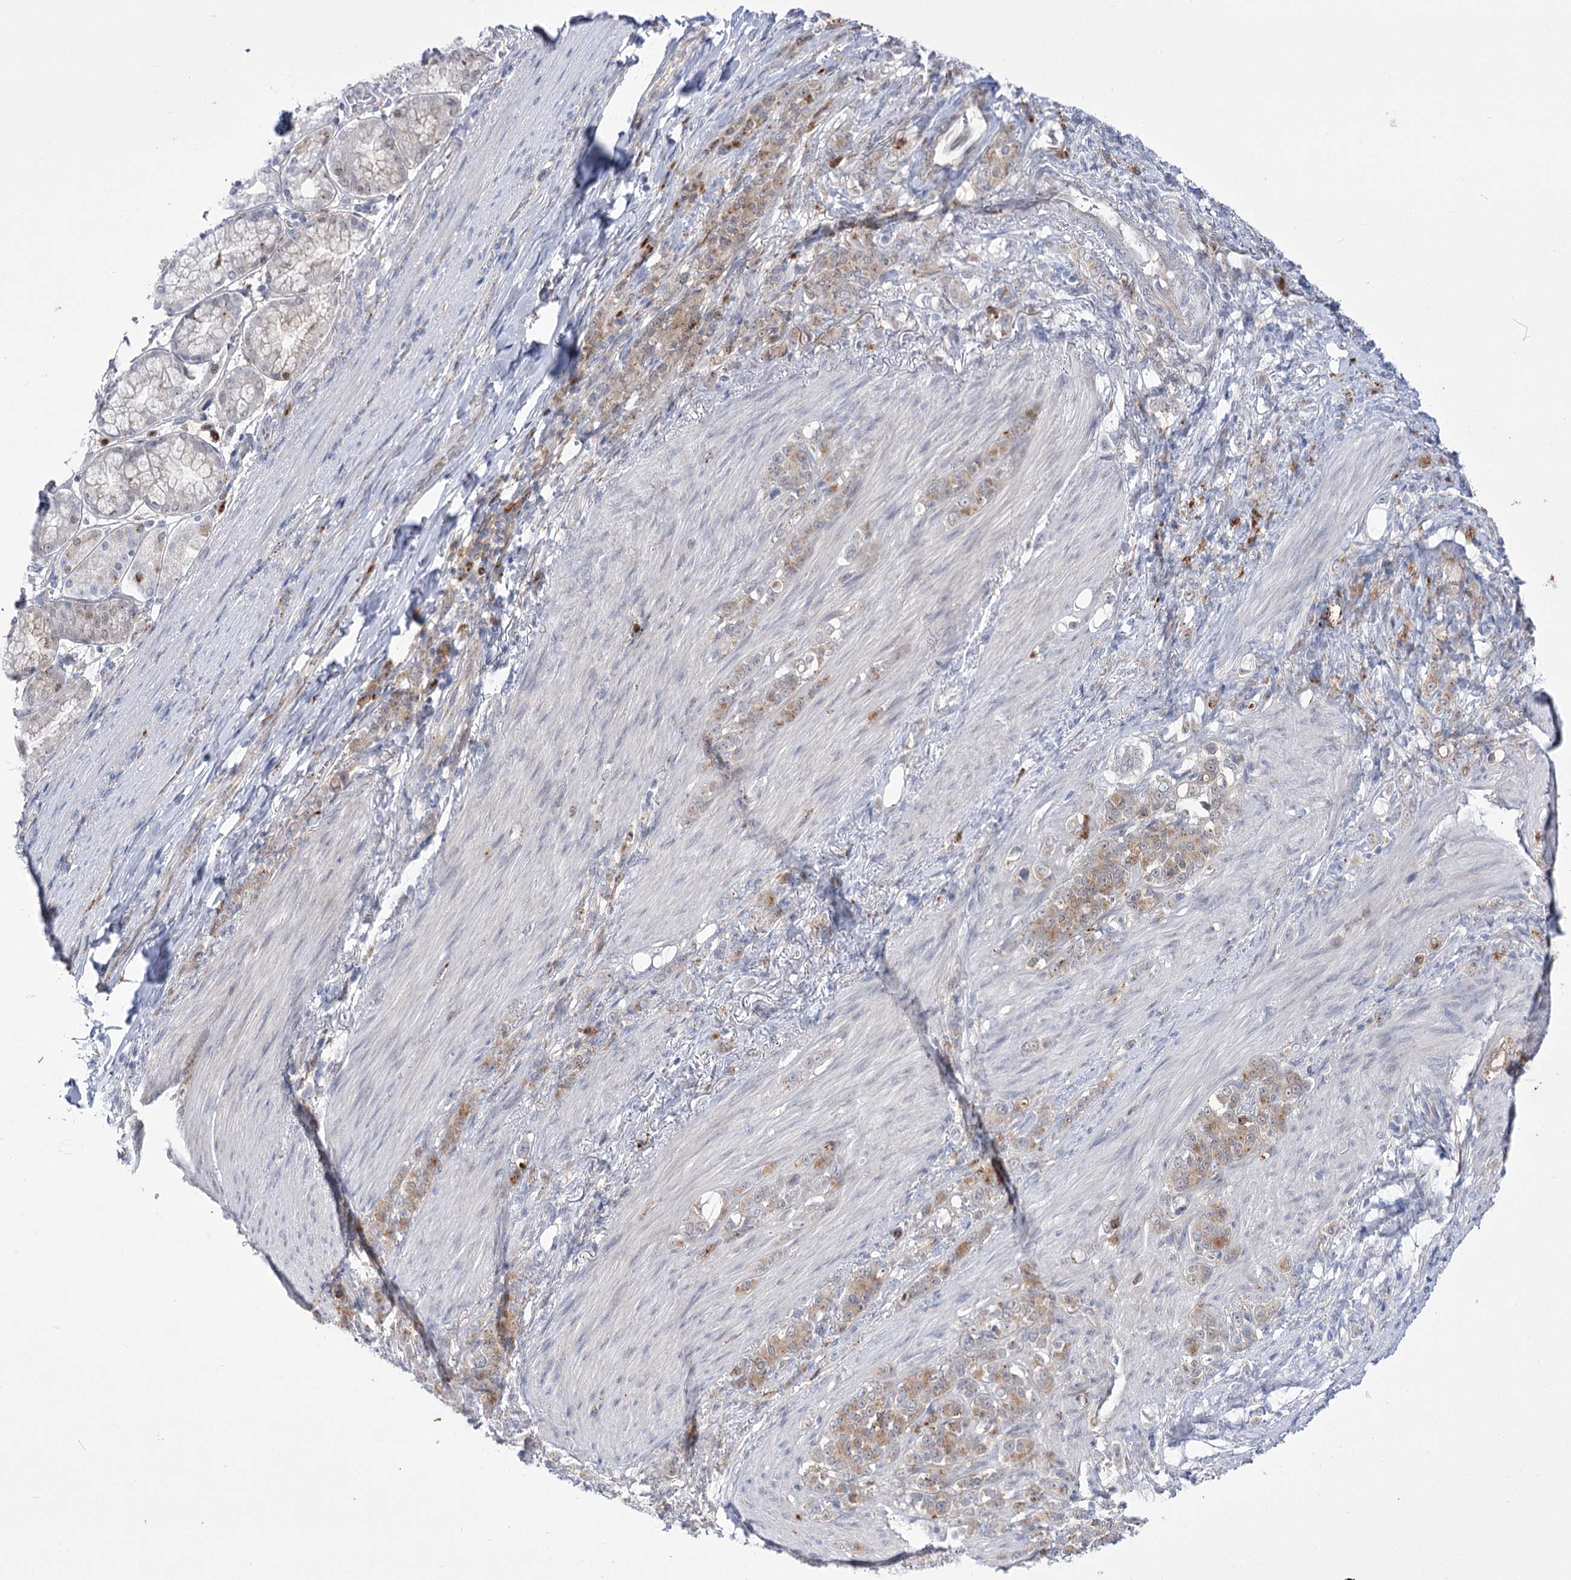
{"staining": {"intensity": "moderate", "quantity": ">75%", "location": "cytoplasmic/membranous"}, "tissue": "stomach cancer", "cell_type": "Tumor cells", "image_type": "cancer", "snomed": [{"axis": "morphology", "description": "Adenocarcinoma, NOS"}, {"axis": "topography", "description": "Stomach"}], "caption": "Brown immunohistochemical staining in stomach cancer (adenocarcinoma) demonstrates moderate cytoplasmic/membranous staining in about >75% of tumor cells. The protein is shown in brown color, while the nuclei are stained blue.", "gene": "SIAE", "patient": {"sex": "female", "age": 79}}